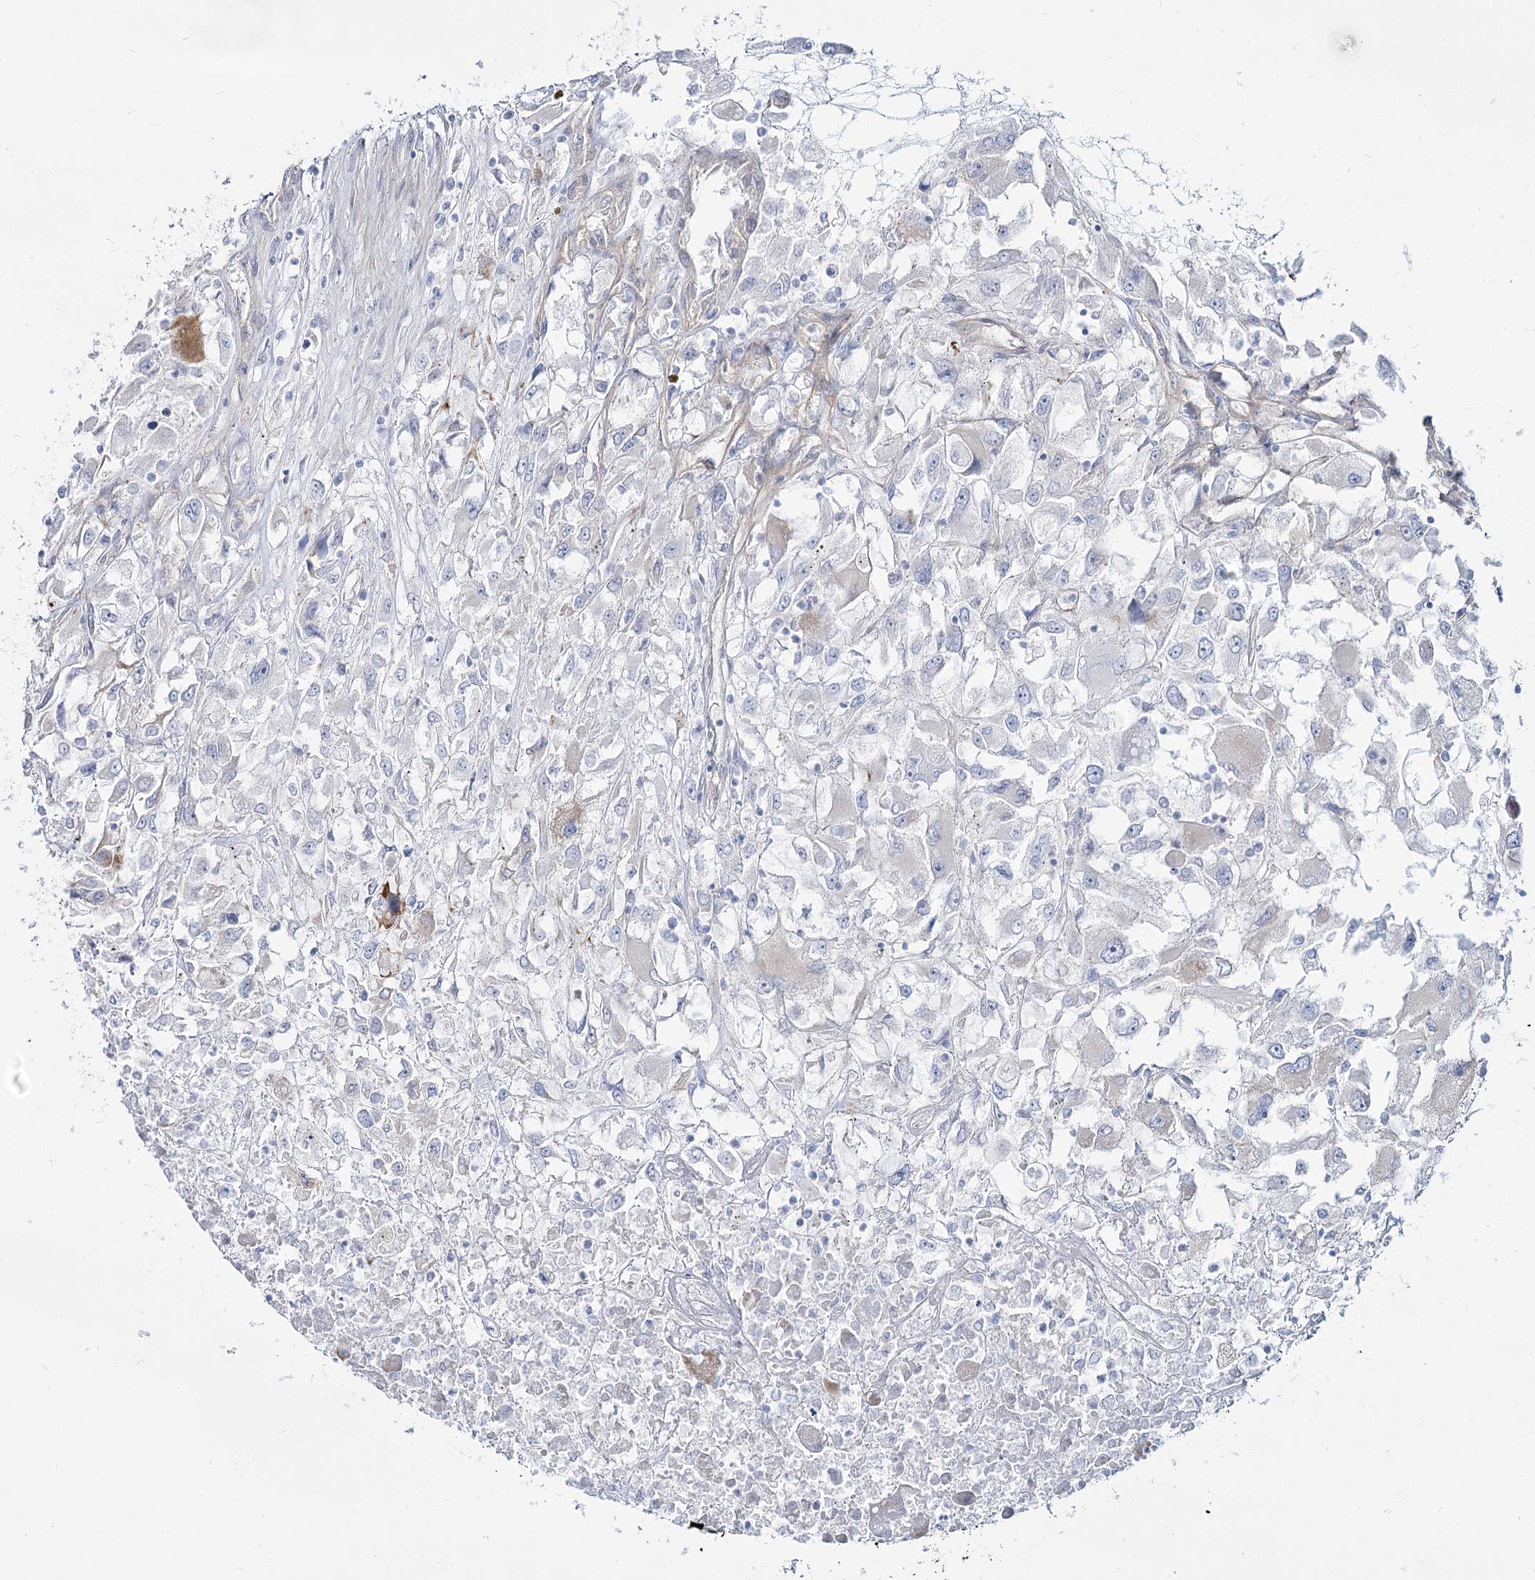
{"staining": {"intensity": "negative", "quantity": "none", "location": "none"}, "tissue": "renal cancer", "cell_type": "Tumor cells", "image_type": "cancer", "snomed": [{"axis": "morphology", "description": "Adenocarcinoma, NOS"}, {"axis": "topography", "description": "Kidney"}], "caption": "Protein analysis of renal adenocarcinoma demonstrates no significant expression in tumor cells.", "gene": "SUOX", "patient": {"sex": "female", "age": 52}}